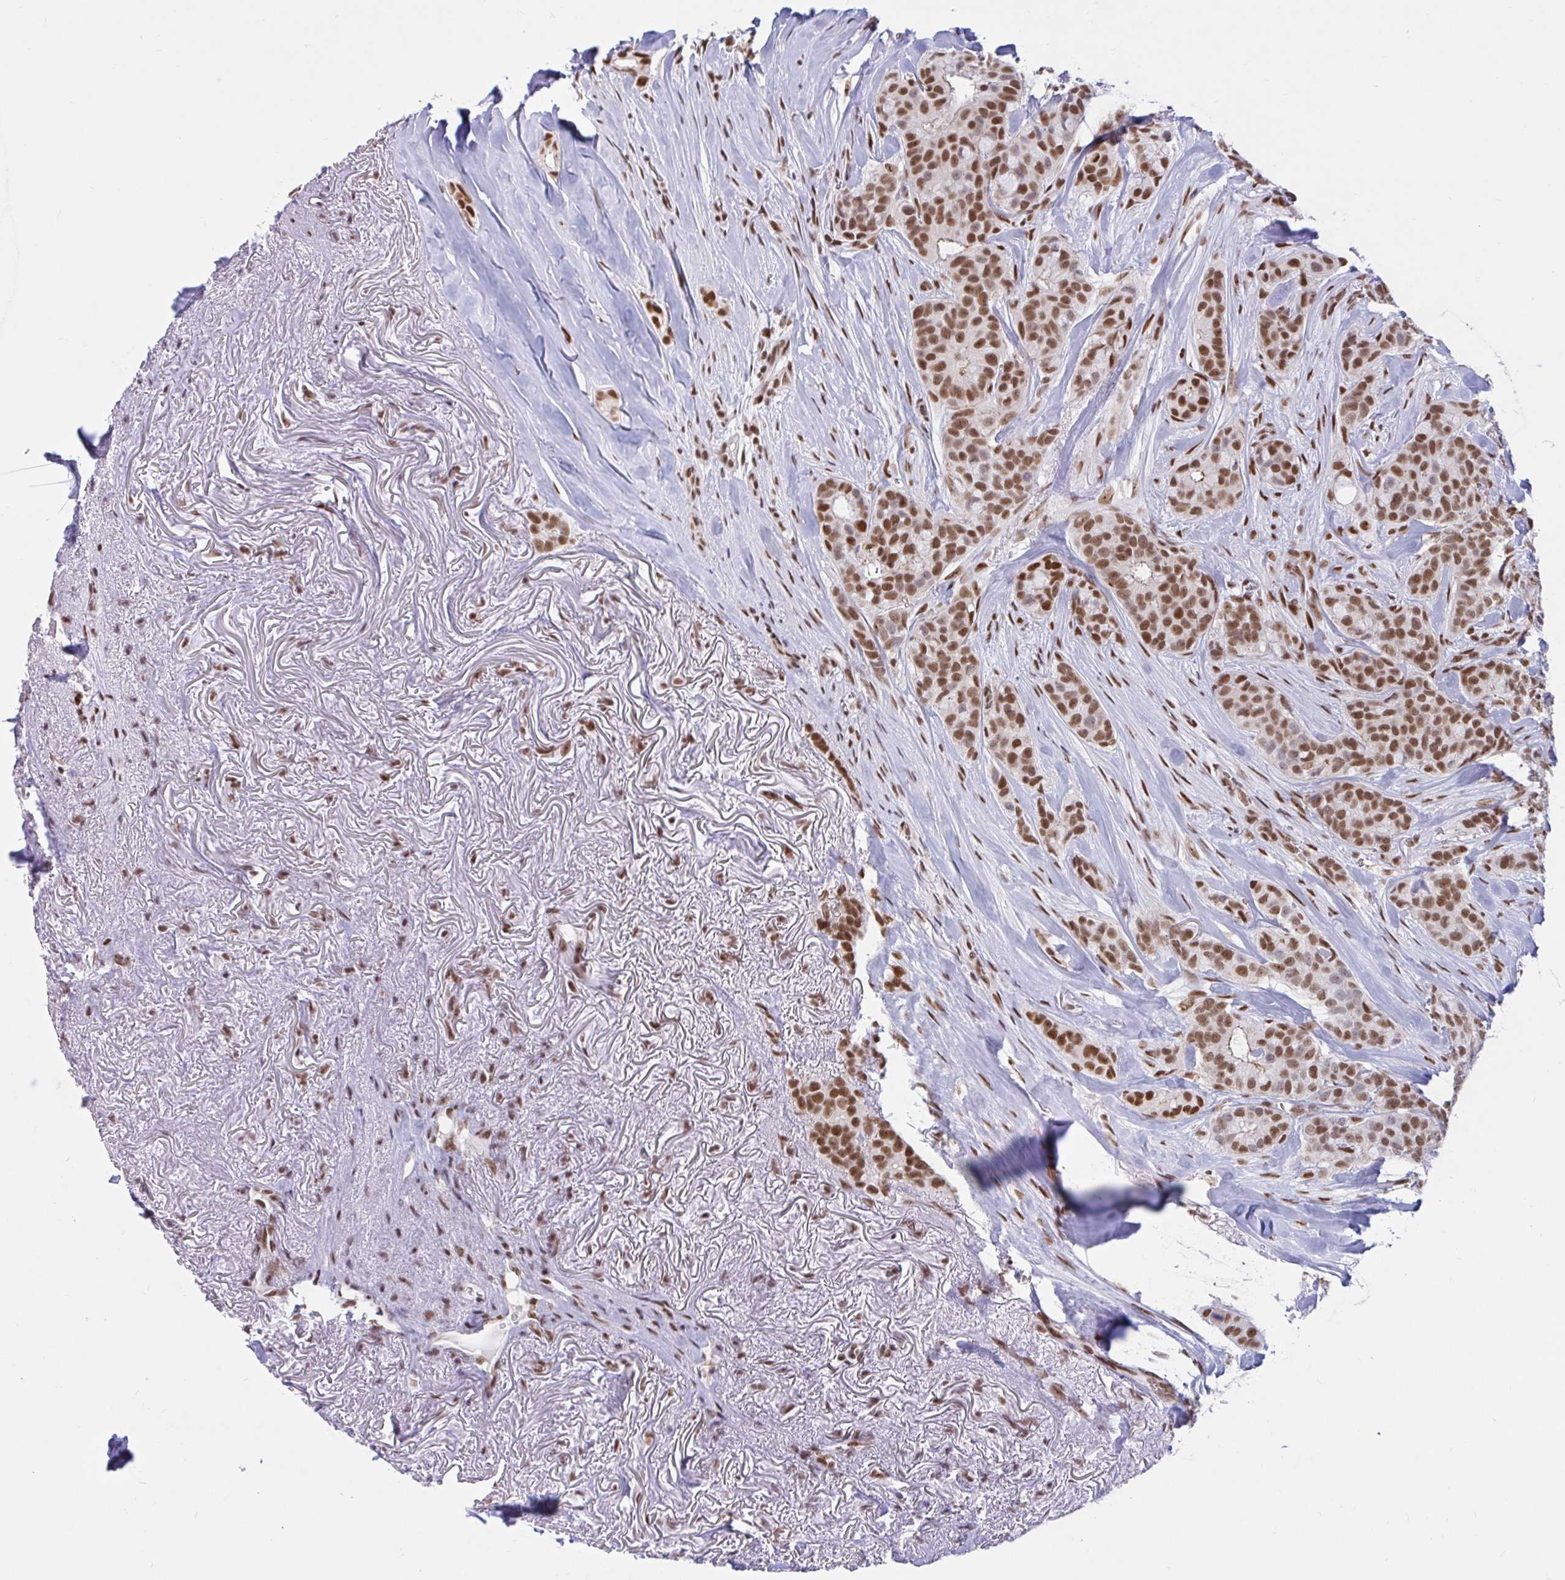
{"staining": {"intensity": "moderate", "quantity": ">75%", "location": "nuclear"}, "tissue": "breast cancer", "cell_type": "Tumor cells", "image_type": "cancer", "snomed": [{"axis": "morphology", "description": "Duct carcinoma"}, {"axis": "topography", "description": "Breast"}], "caption": "Human invasive ductal carcinoma (breast) stained for a protein (brown) demonstrates moderate nuclear positive expression in approximately >75% of tumor cells.", "gene": "PHF10", "patient": {"sex": "female", "age": 84}}